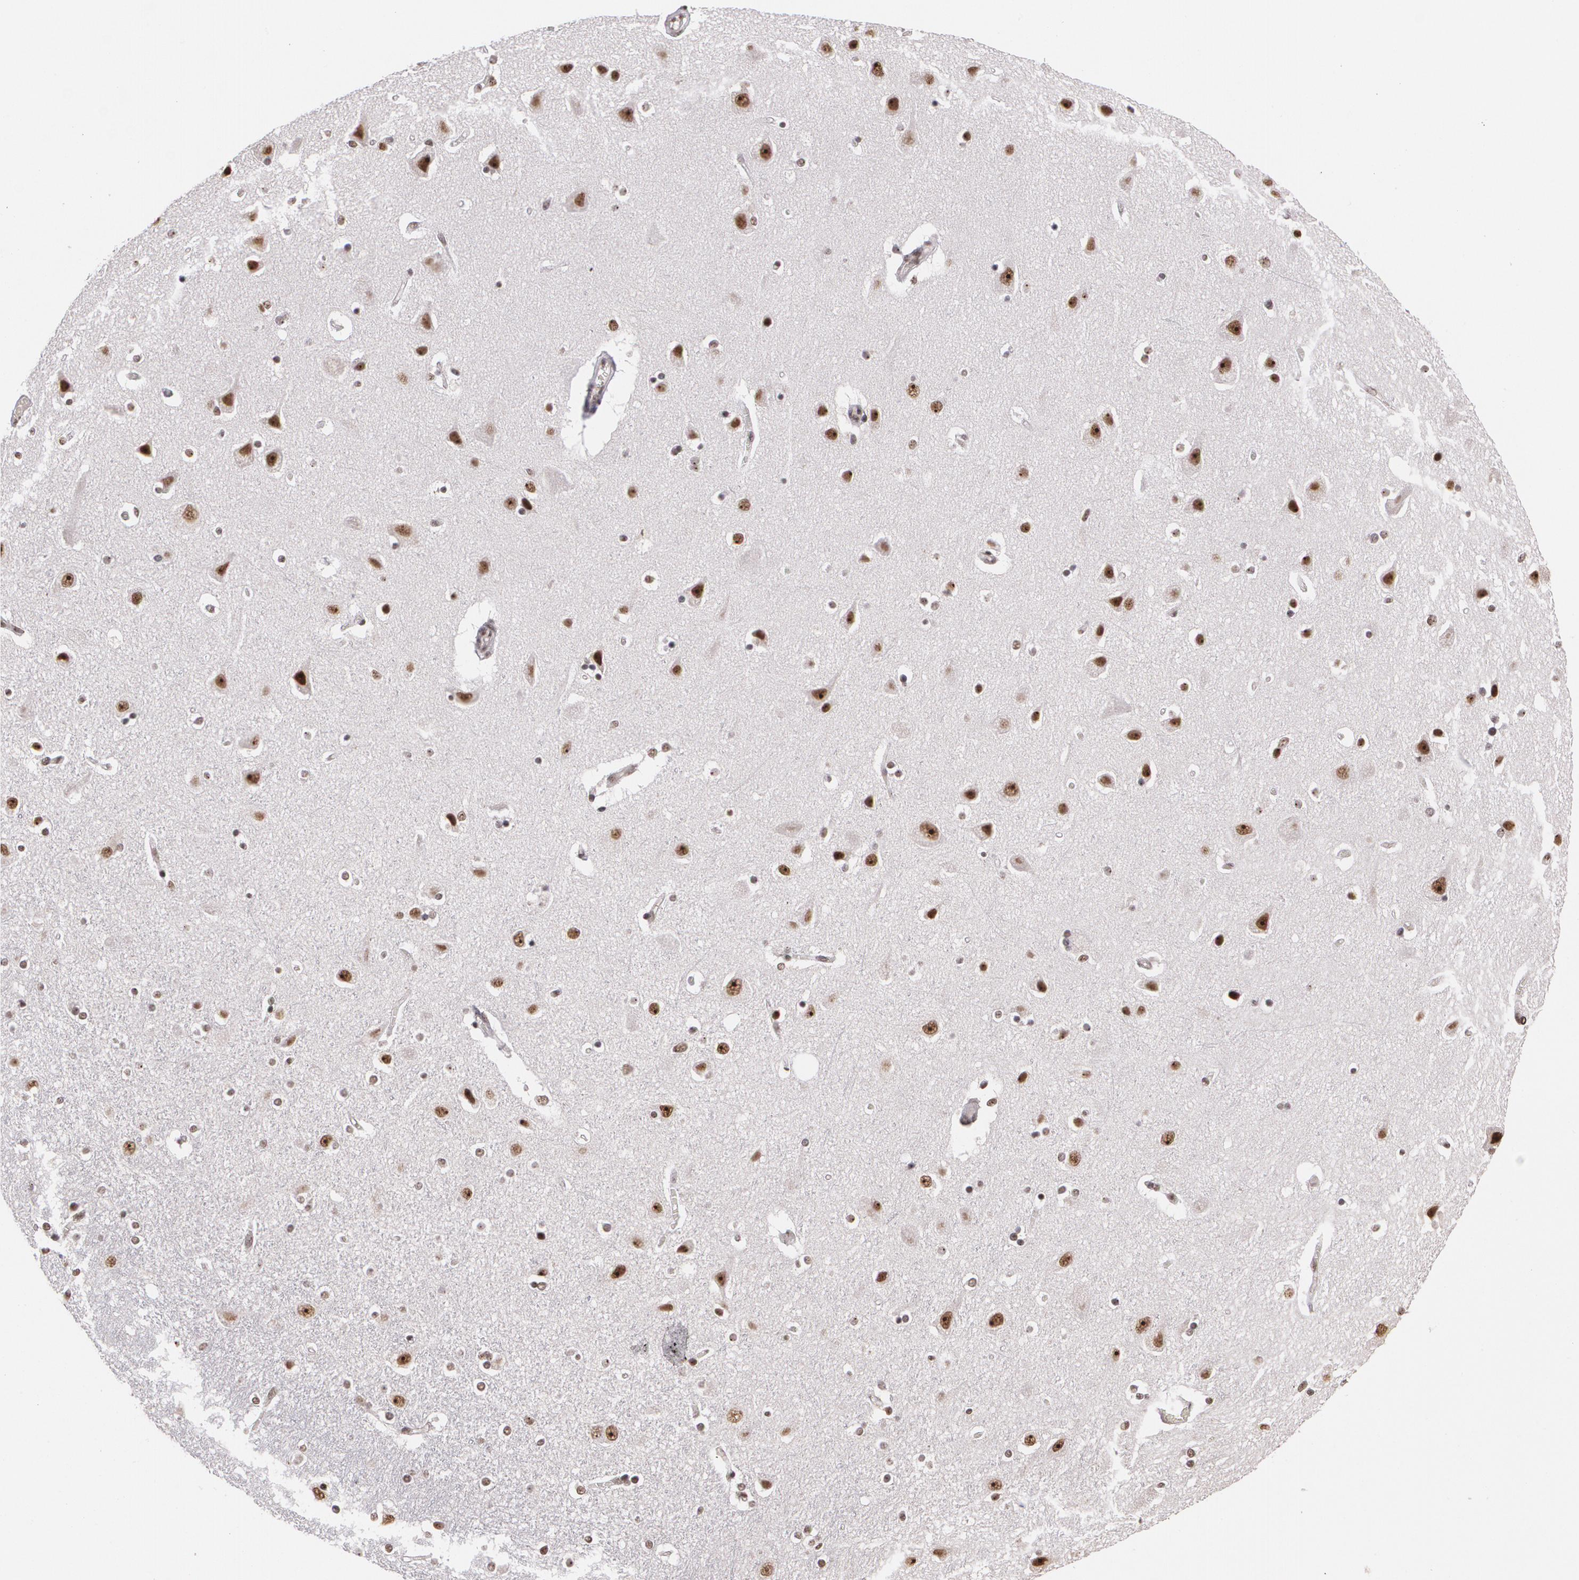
{"staining": {"intensity": "negative", "quantity": "none", "location": "none"}, "tissue": "caudate", "cell_type": "Glial cells", "image_type": "normal", "snomed": [{"axis": "morphology", "description": "Normal tissue, NOS"}, {"axis": "topography", "description": "Lateral ventricle wall"}], "caption": "Human caudate stained for a protein using immunohistochemistry (IHC) demonstrates no staining in glial cells.", "gene": "C6orf15", "patient": {"sex": "female", "age": 54}}